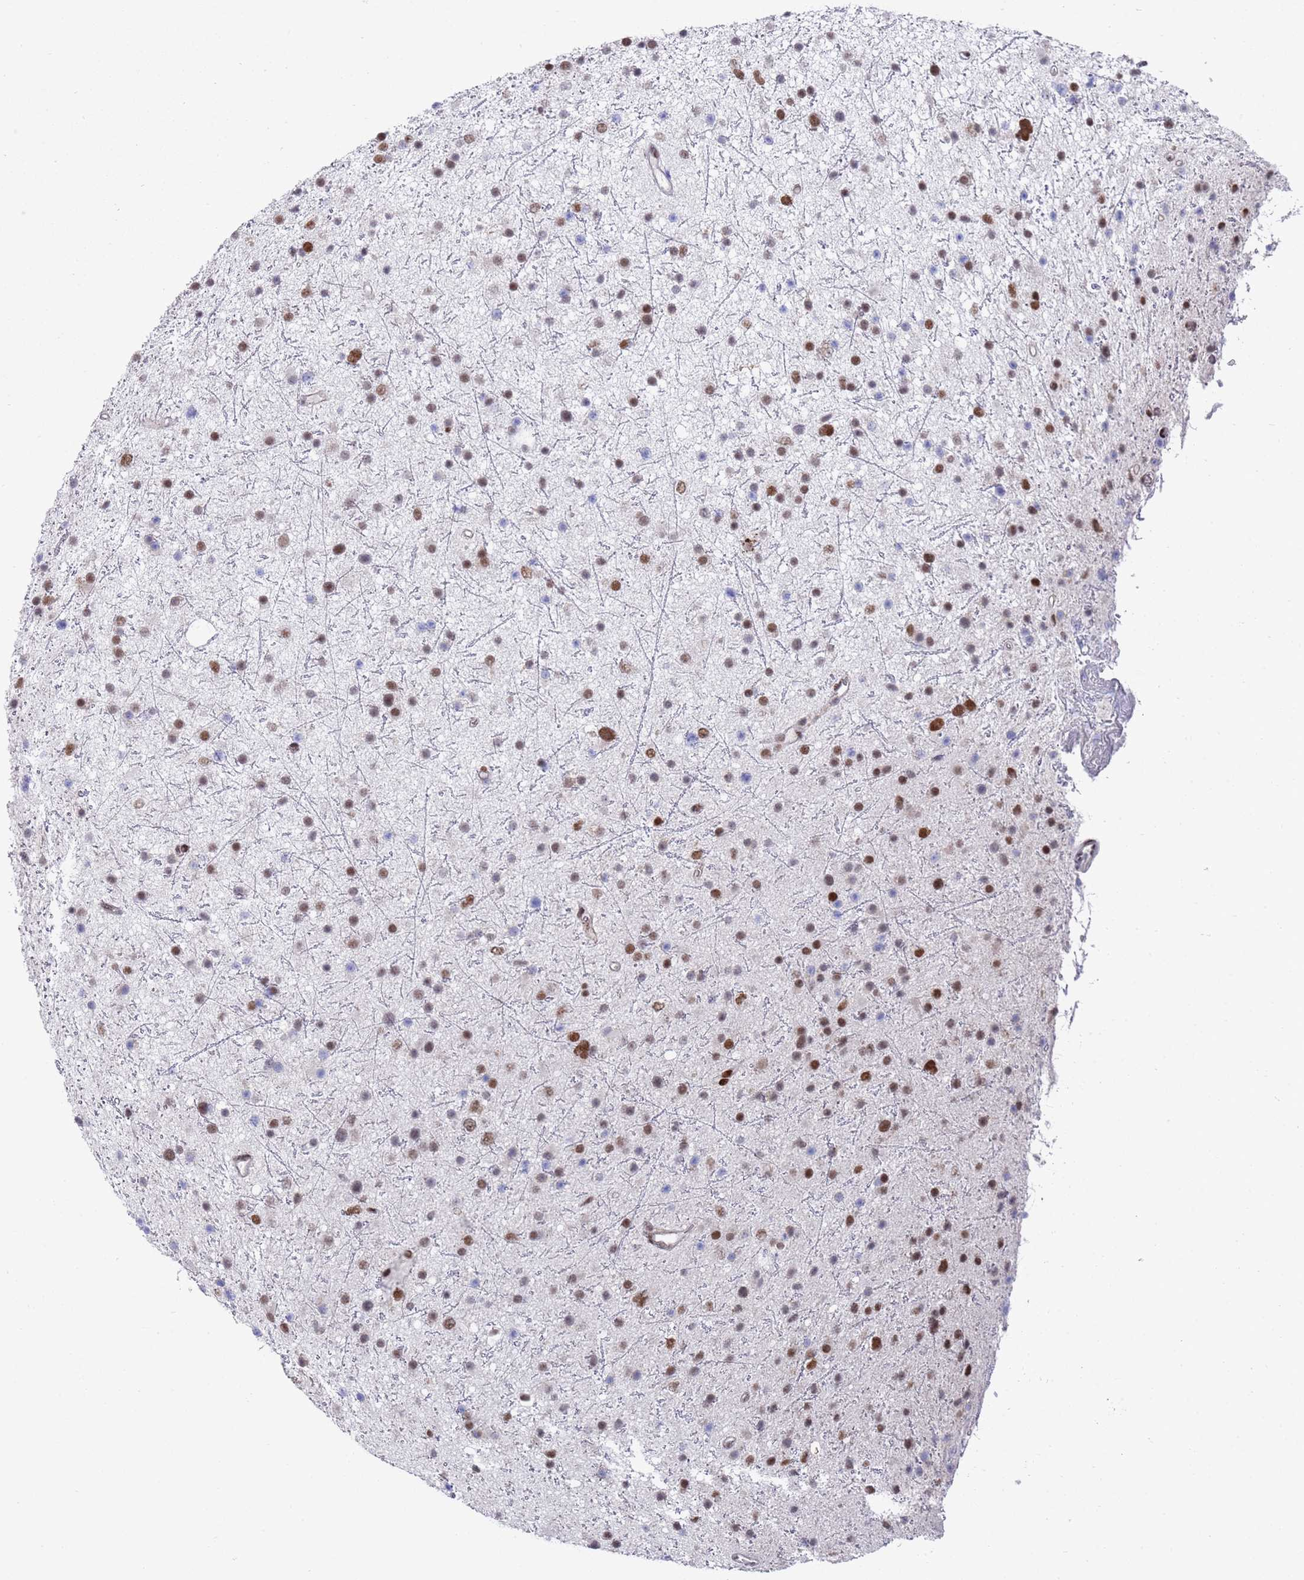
{"staining": {"intensity": "moderate", "quantity": ">75%", "location": "nuclear"}, "tissue": "glioma", "cell_type": "Tumor cells", "image_type": "cancer", "snomed": [{"axis": "morphology", "description": "Glioma, malignant, Low grade"}, {"axis": "topography", "description": "Cerebral cortex"}], "caption": "This image exhibits IHC staining of human glioma, with medium moderate nuclear staining in about >75% of tumor cells.", "gene": "COPS6", "patient": {"sex": "female", "age": 39}}